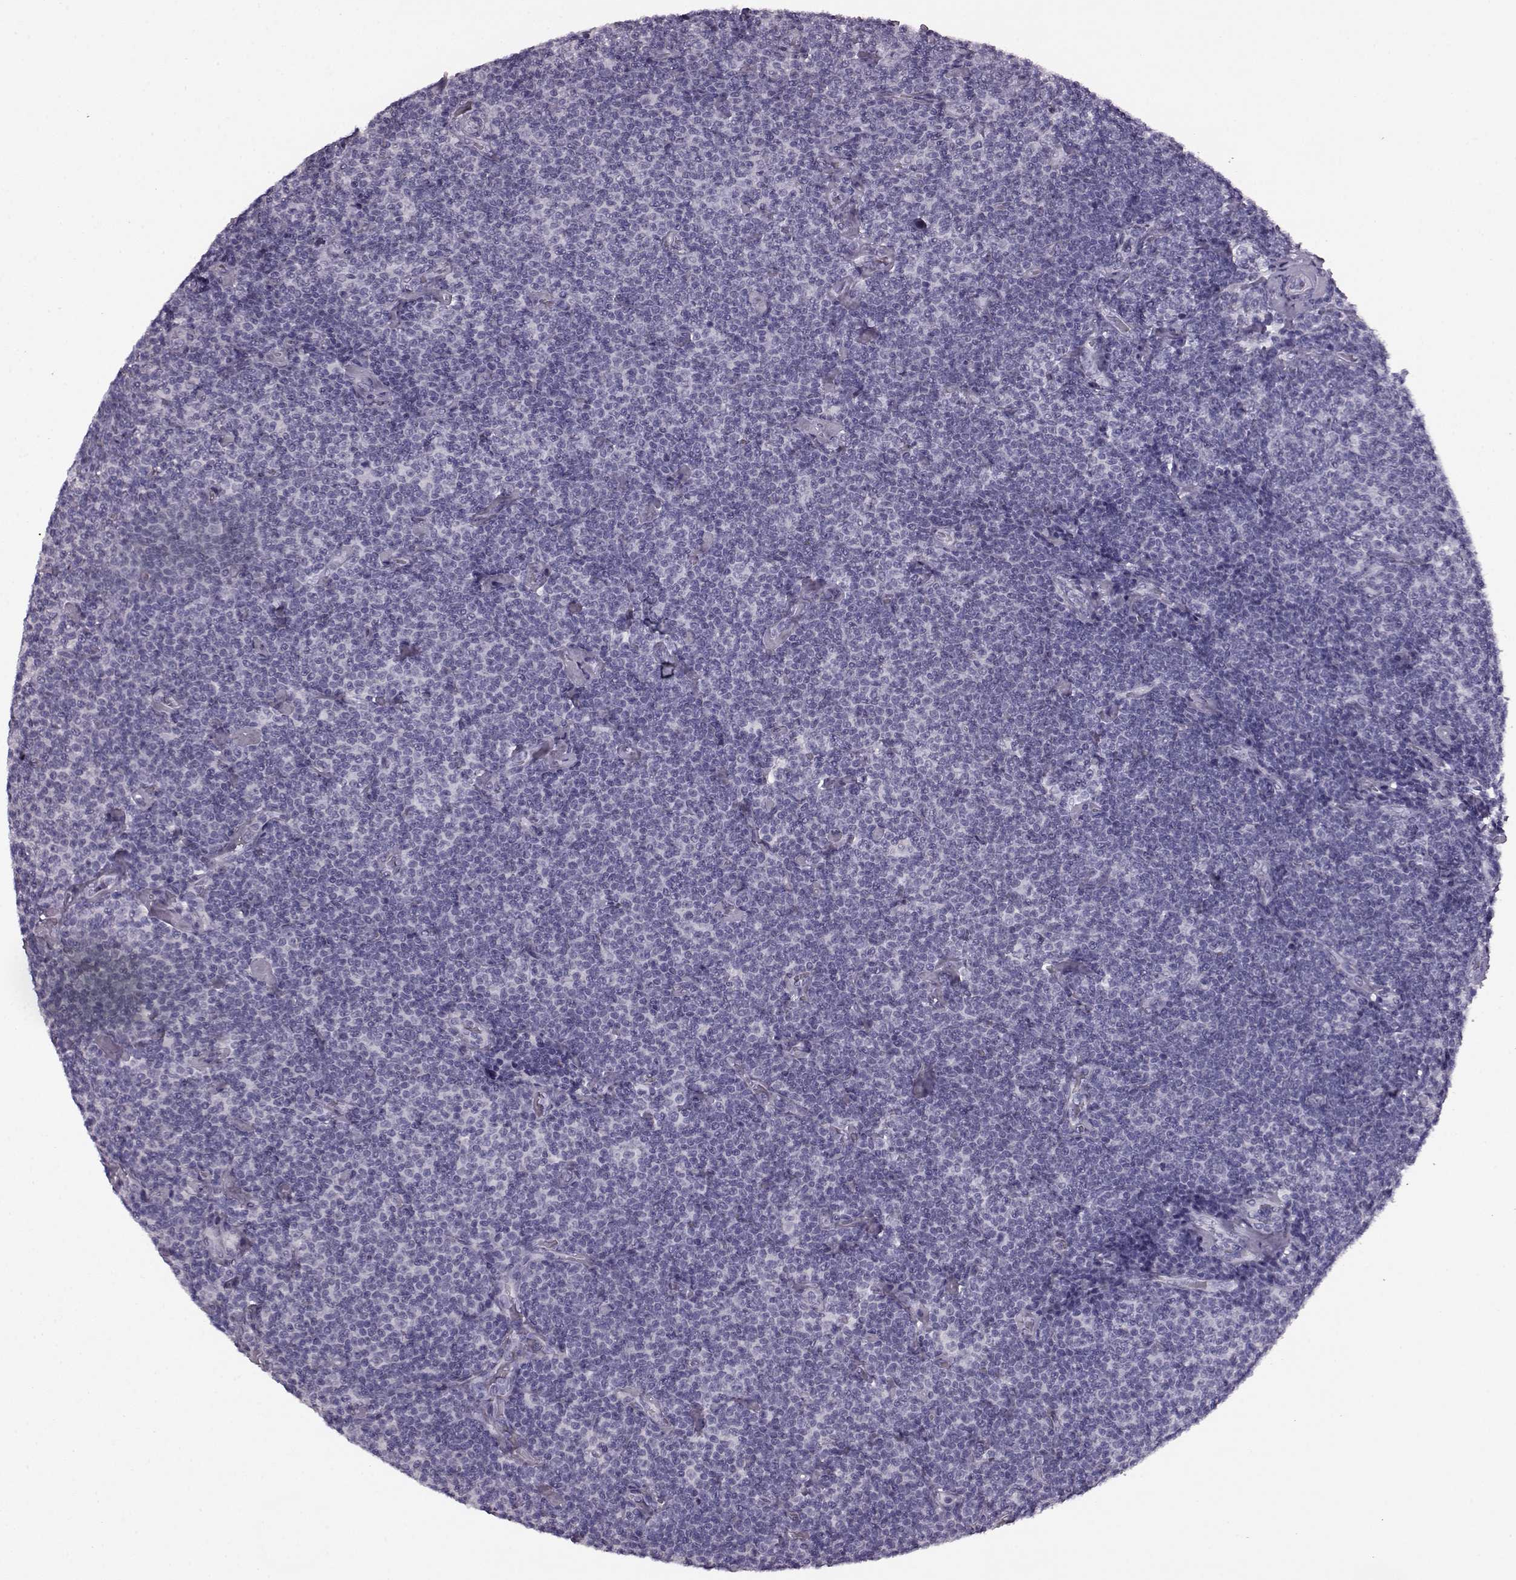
{"staining": {"intensity": "negative", "quantity": "none", "location": "none"}, "tissue": "lymphoma", "cell_type": "Tumor cells", "image_type": "cancer", "snomed": [{"axis": "morphology", "description": "Malignant lymphoma, non-Hodgkin's type, Low grade"}, {"axis": "topography", "description": "Lymph node"}], "caption": "A photomicrograph of human lymphoma is negative for staining in tumor cells.", "gene": "AIPL1", "patient": {"sex": "male", "age": 81}}